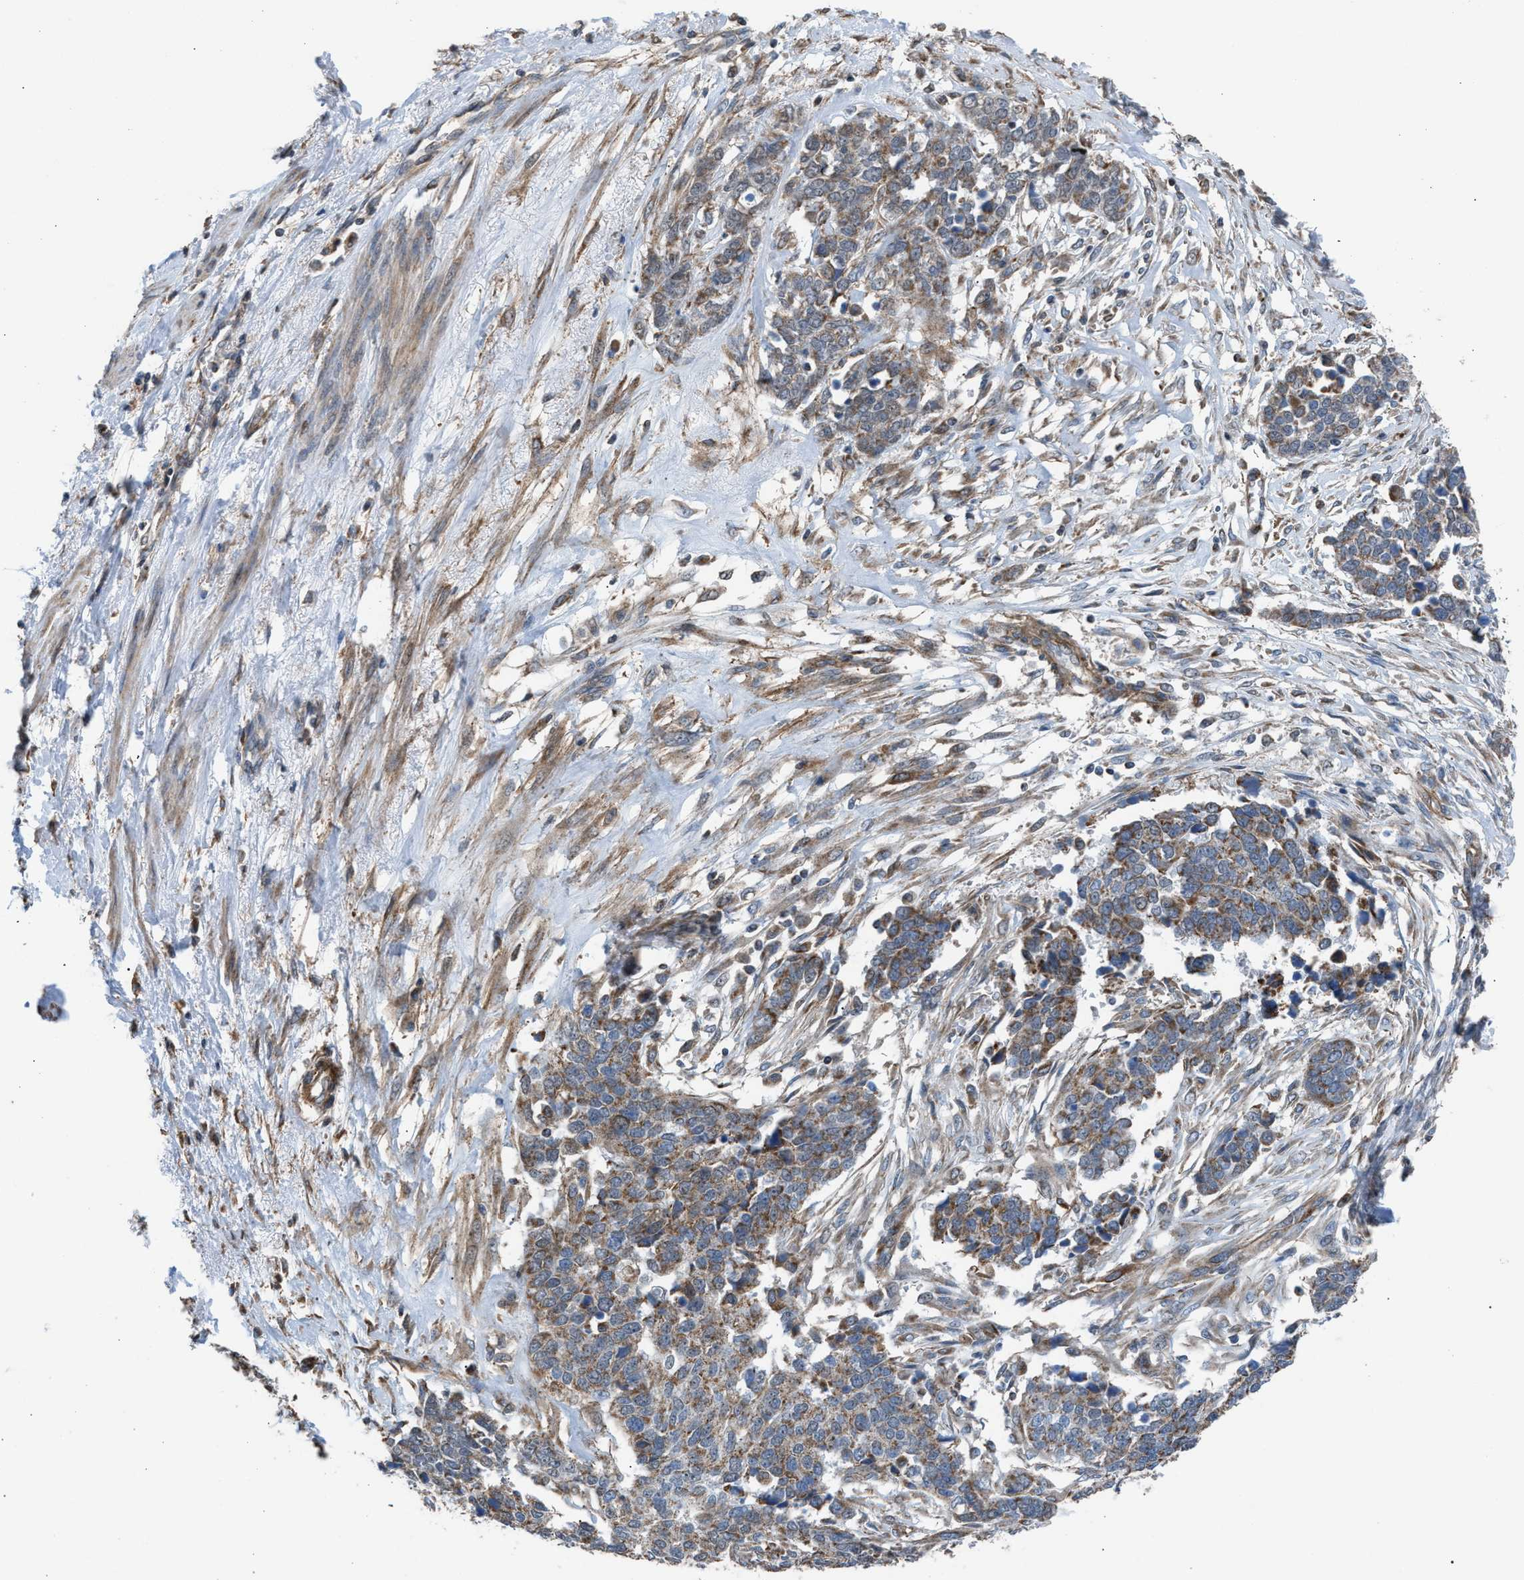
{"staining": {"intensity": "moderate", "quantity": ">75%", "location": "cytoplasmic/membranous"}, "tissue": "ovarian cancer", "cell_type": "Tumor cells", "image_type": "cancer", "snomed": [{"axis": "morphology", "description": "Cystadenocarcinoma, serous, NOS"}, {"axis": "topography", "description": "Ovary"}], "caption": "Immunohistochemical staining of human ovarian cancer (serous cystadenocarcinoma) shows moderate cytoplasmic/membranous protein positivity in about >75% of tumor cells.", "gene": "SLC10A3", "patient": {"sex": "female", "age": 44}}